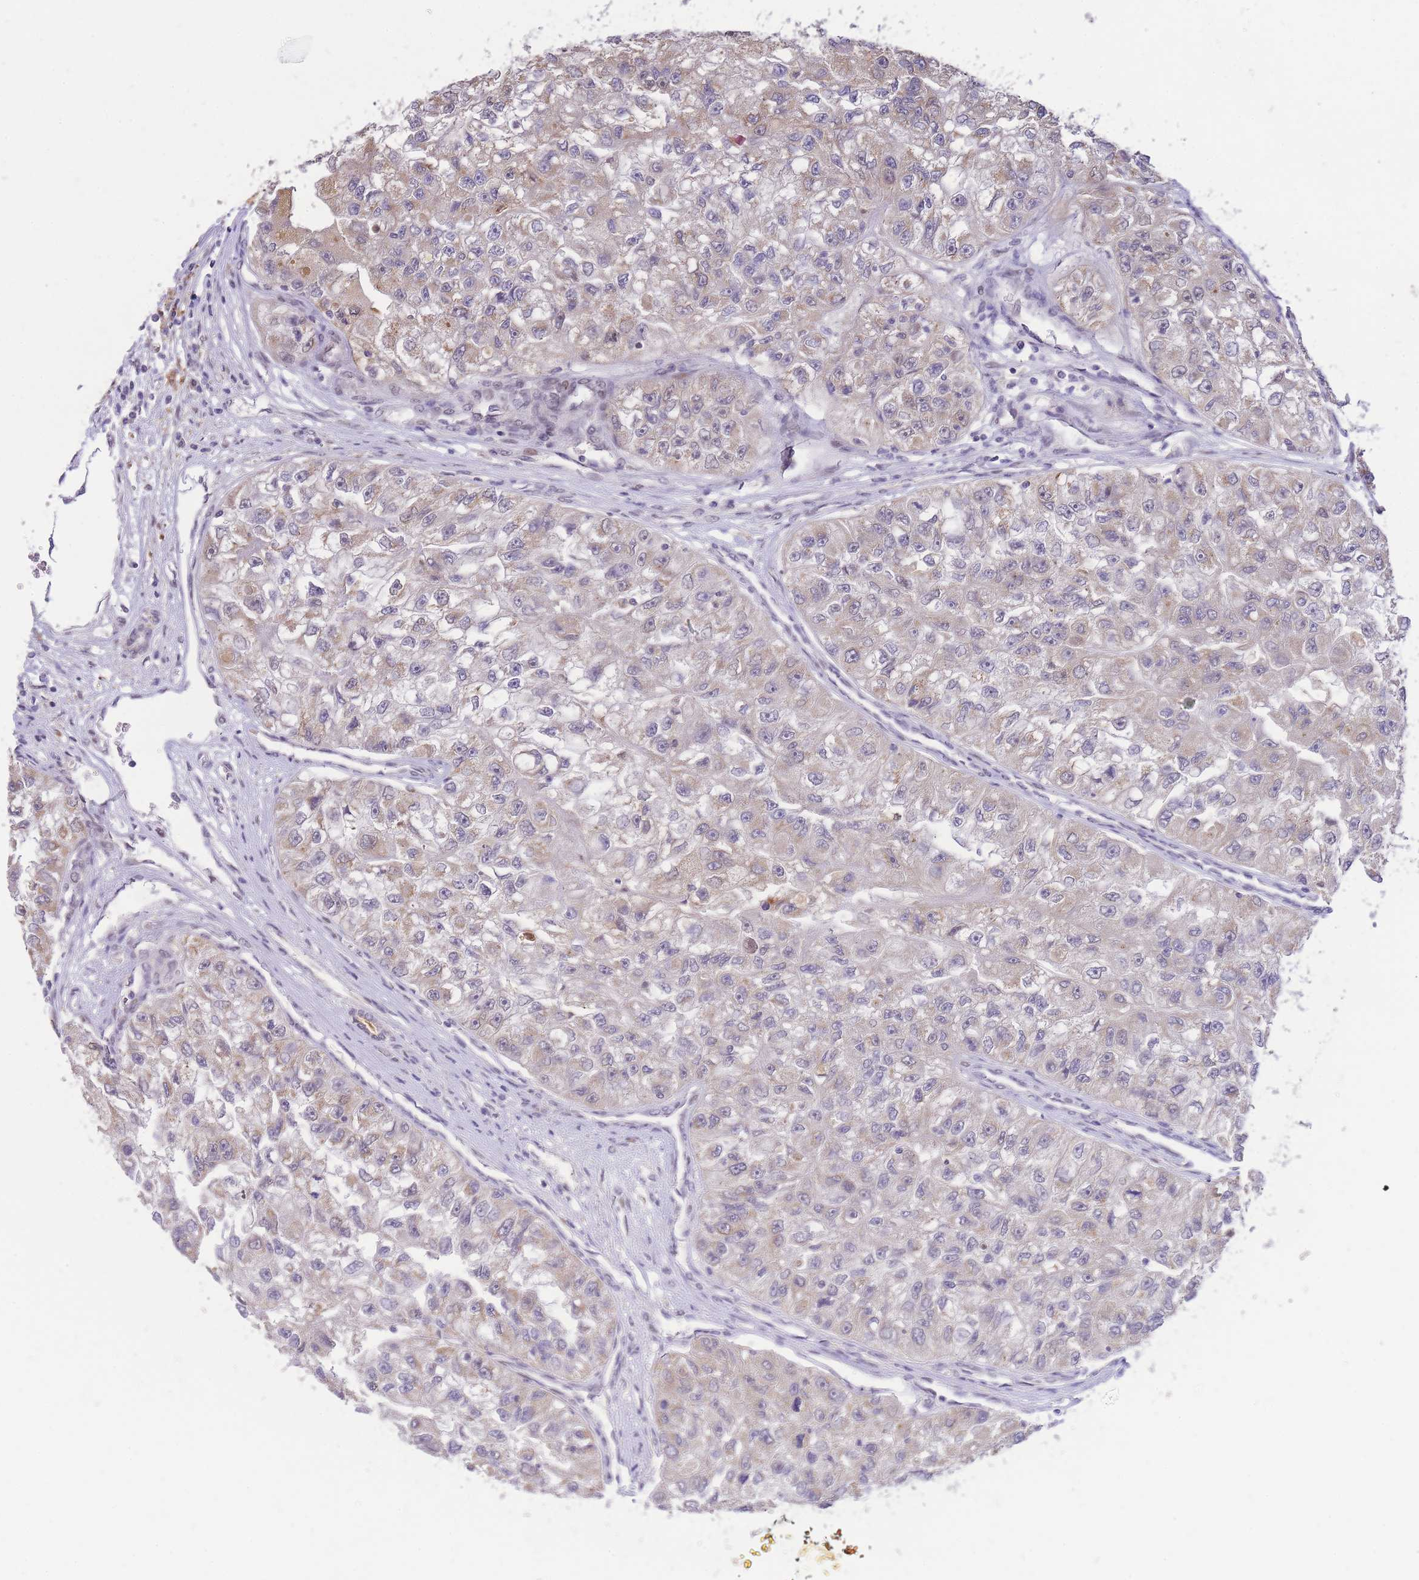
{"staining": {"intensity": "moderate", "quantity": "25%-75%", "location": "cytoplasmic/membranous"}, "tissue": "renal cancer", "cell_type": "Tumor cells", "image_type": "cancer", "snomed": [{"axis": "morphology", "description": "Adenocarcinoma, NOS"}, {"axis": "topography", "description": "Kidney"}], "caption": "Human renal cancer (adenocarcinoma) stained with a brown dye reveals moderate cytoplasmic/membranous positive positivity in about 25%-75% of tumor cells.", "gene": "PUS10", "patient": {"sex": "male", "age": 63}}